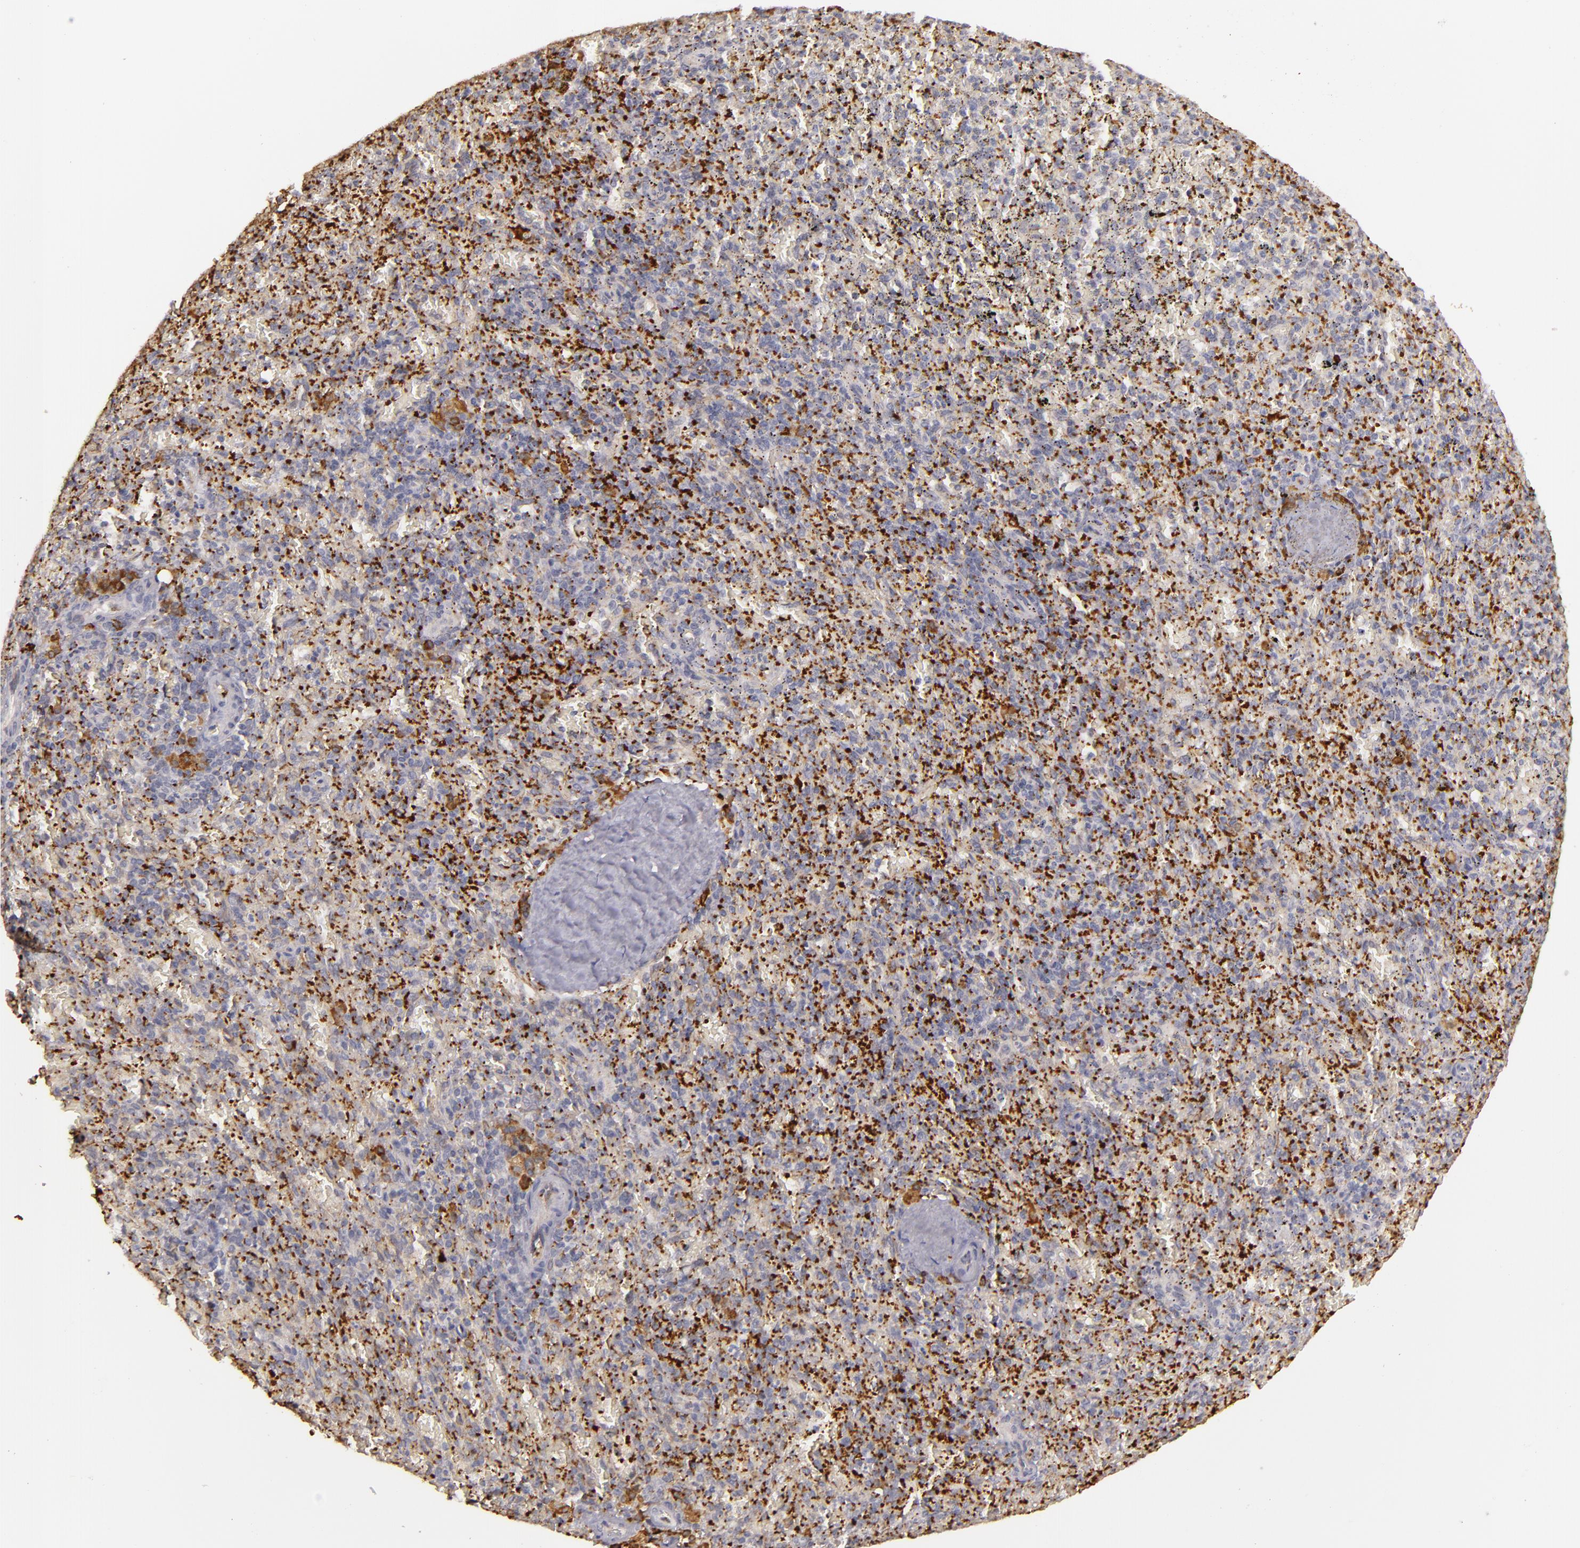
{"staining": {"intensity": "negative", "quantity": "none", "location": "none"}, "tissue": "spleen", "cell_type": "Cells in red pulp", "image_type": "normal", "snomed": [{"axis": "morphology", "description": "Normal tissue, NOS"}, {"axis": "topography", "description": "Spleen"}], "caption": "DAB (3,3'-diaminobenzidine) immunohistochemical staining of normal spleen shows no significant positivity in cells in red pulp.", "gene": "SYTL4", "patient": {"sex": "female", "age": 50}}